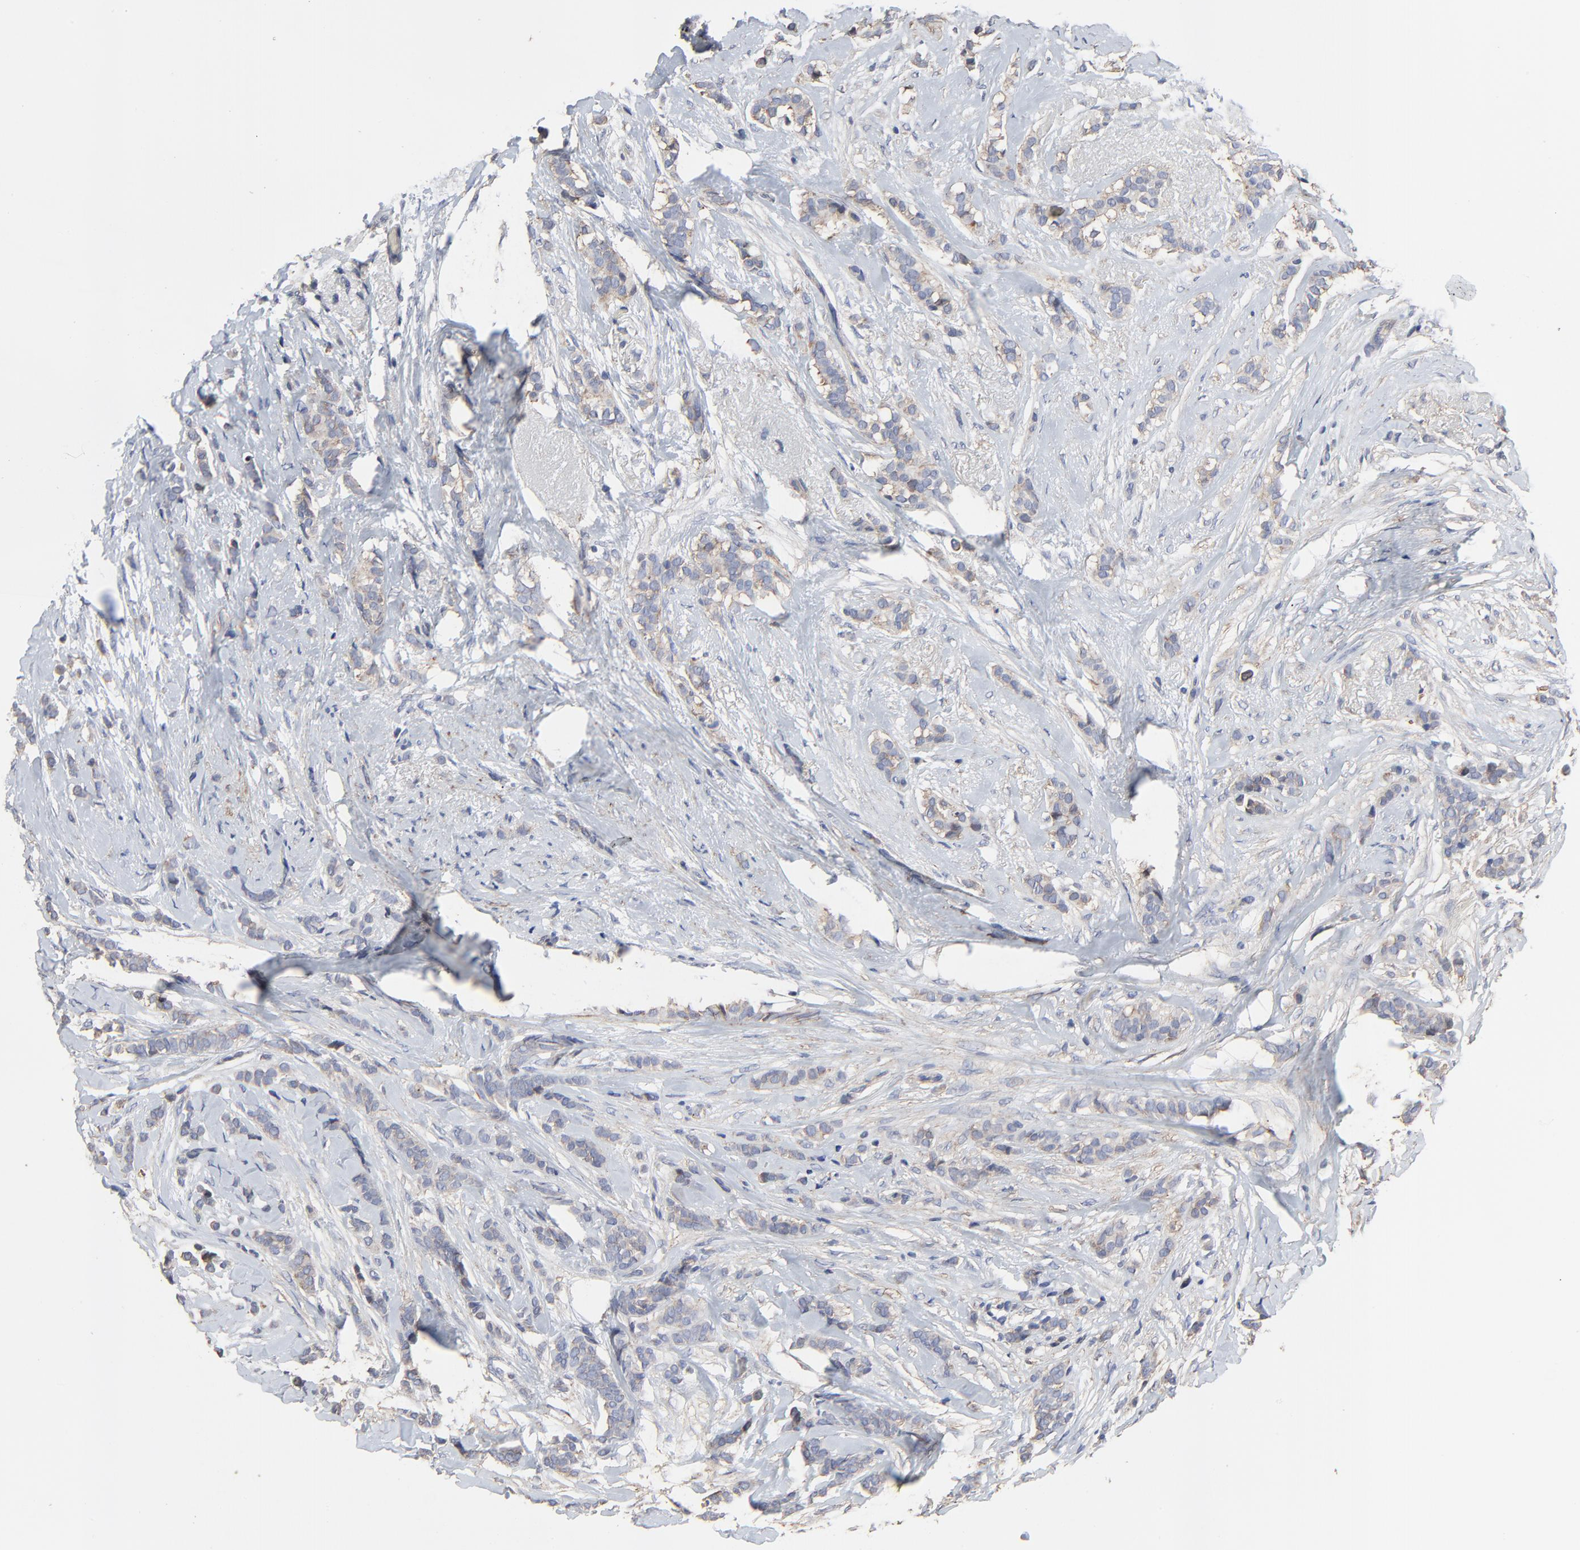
{"staining": {"intensity": "weak", "quantity": "25%-75%", "location": "cytoplasmic/membranous"}, "tissue": "breast cancer", "cell_type": "Tumor cells", "image_type": "cancer", "snomed": [{"axis": "morphology", "description": "Lobular carcinoma"}, {"axis": "topography", "description": "Breast"}], "caption": "Tumor cells show low levels of weak cytoplasmic/membranous expression in about 25%-75% of cells in human lobular carcinoma (breast).", "gene": "NXF3", "patient": {"sex": "female", "age": 56}}